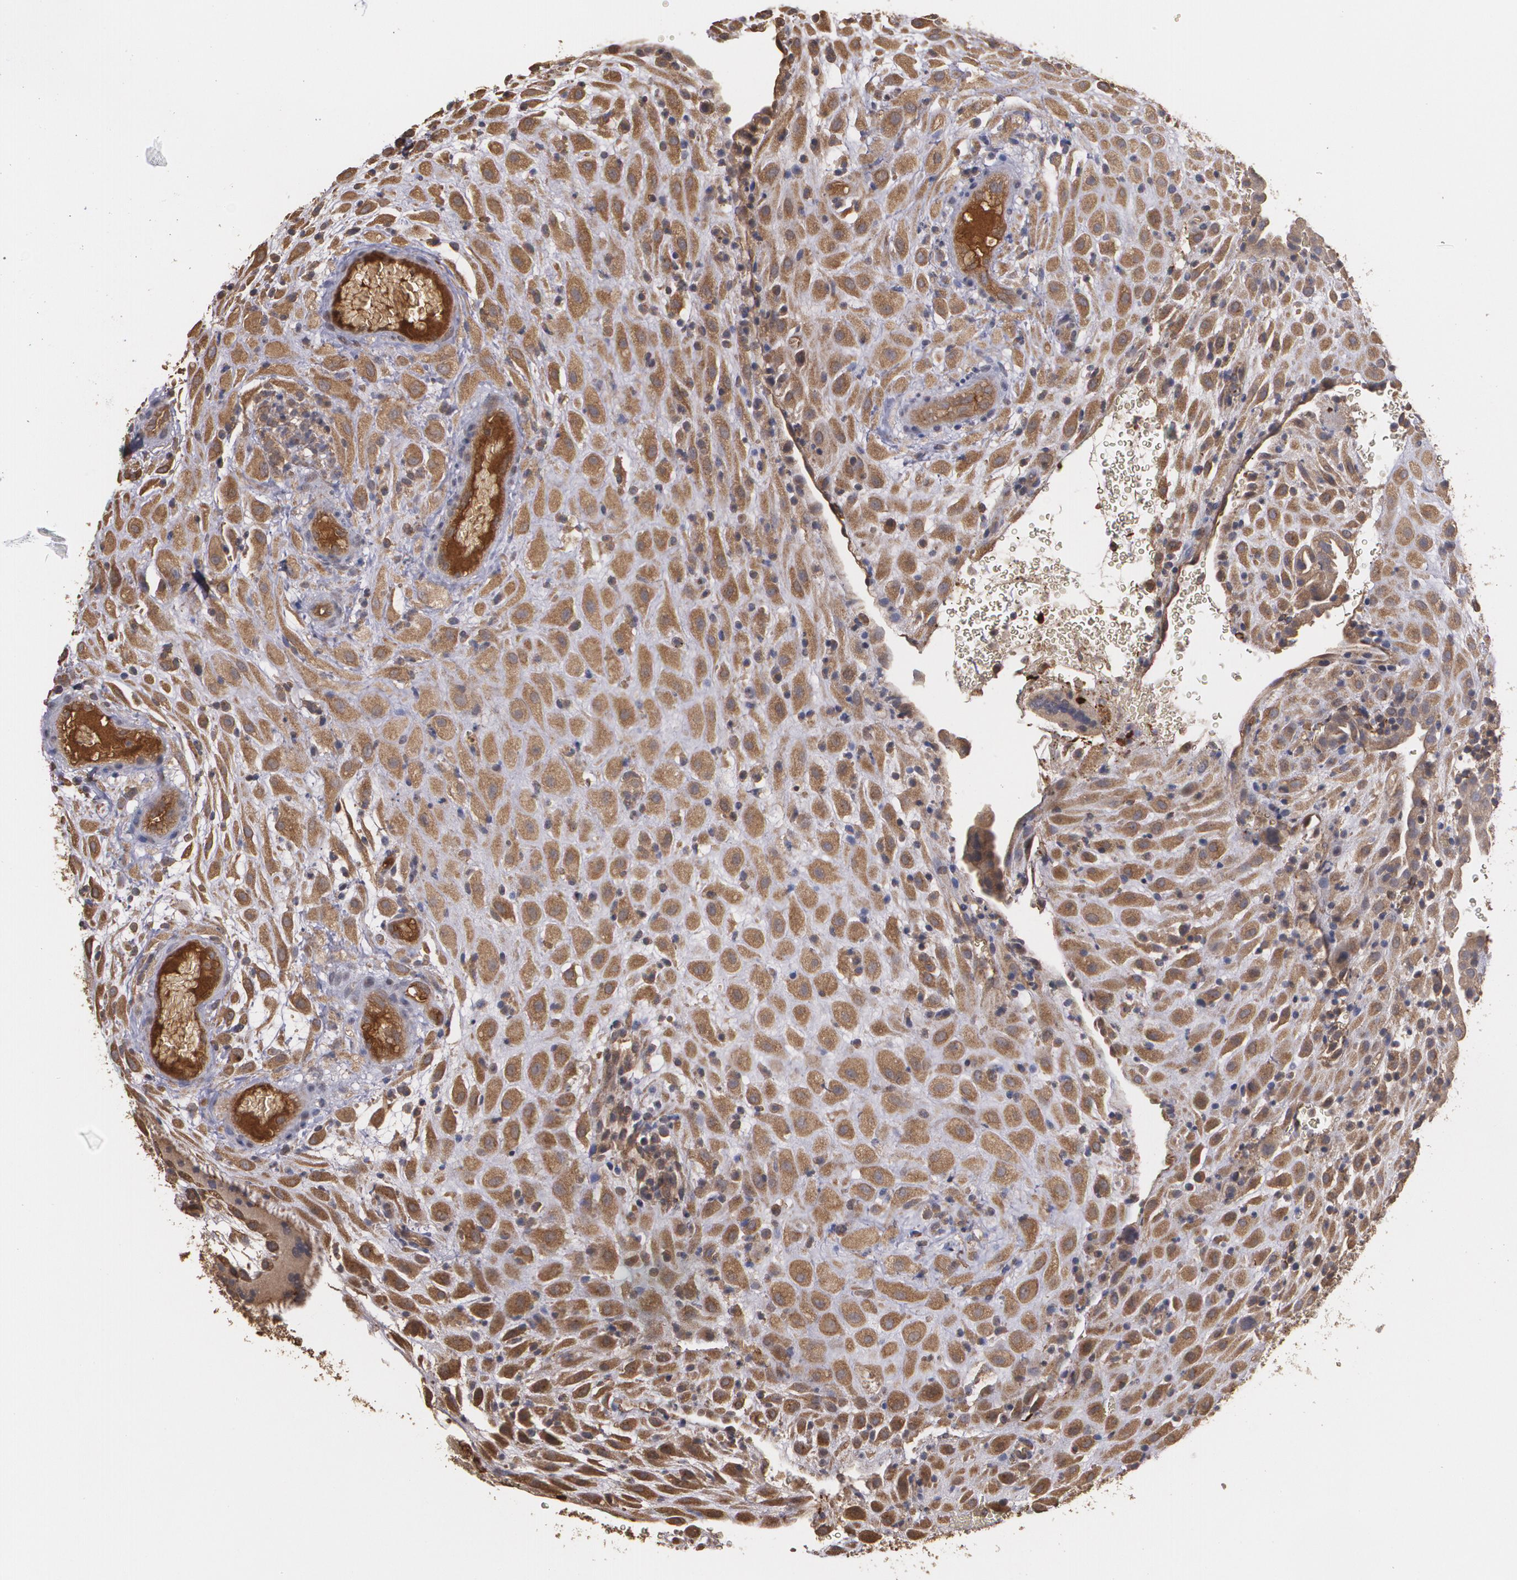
{"staining": {"intensity": "moderate", "quantity": ">75%", "location": "cytoplasmic/membranous"}, "tissue": "placenta", "cell_type": "Decidual cells", "image_type": "normal", "snomed": [{"axis": "morphology", "description": "Normal tissue, NOS"}, {"axis": "topography", "description": "Placenta"}], "caption": "Benign placenta was stained to show a protein in brown. There is medium levels of moderate cytoplasmic/membranous staining in about >75% of decidual cells.", "gene": "PON1", "patient": {"sex": "female", "age": 19}}